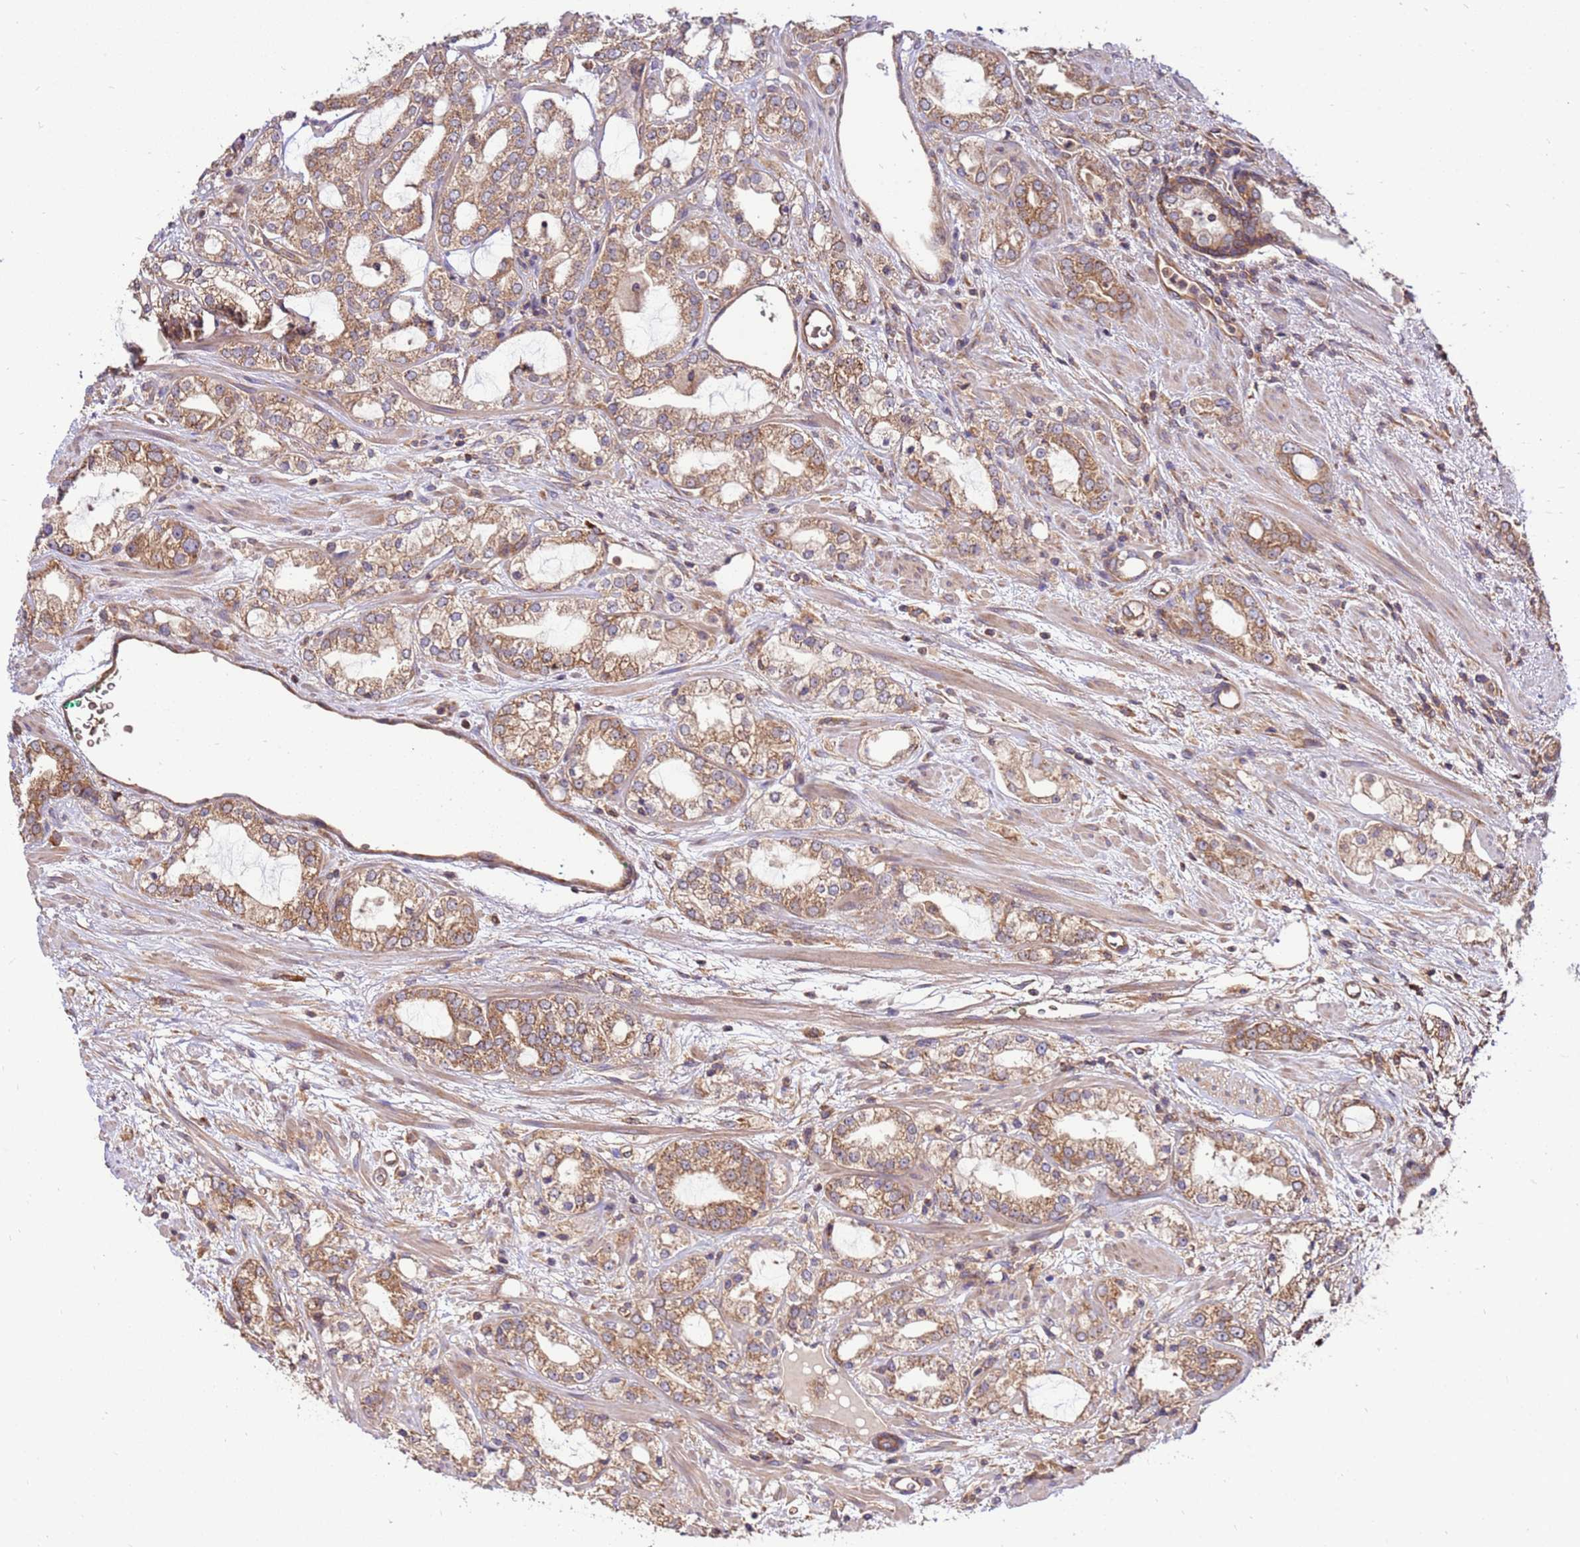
{"staining": {"intensity": "moderate", "quantity": ">75%", "location": "cytoplasmic/membranous"}, "tissue": "prostate cancer", "cell_type": "Tumor cells", "image_type": "cancer", "snomed": [{"axis": "morphology", "description": "Adenocarcinoma, High grade"}, {"axis": "topography", "description": "Prostate"}], "caption": "Immunohistochemistry (IHC) histopathology image of neoplastic tissue: human prostate cancer stained using immunohistochemistry (IHC) demonstrates medium levels of moderate protein expression localized specifically in the cytoplasmic/membranous of tumor cells, appearing as a cytoplasmic/membranous brown color.", "gene": "SLC44A5", "patient": {"sex": "male", "age": 64}}